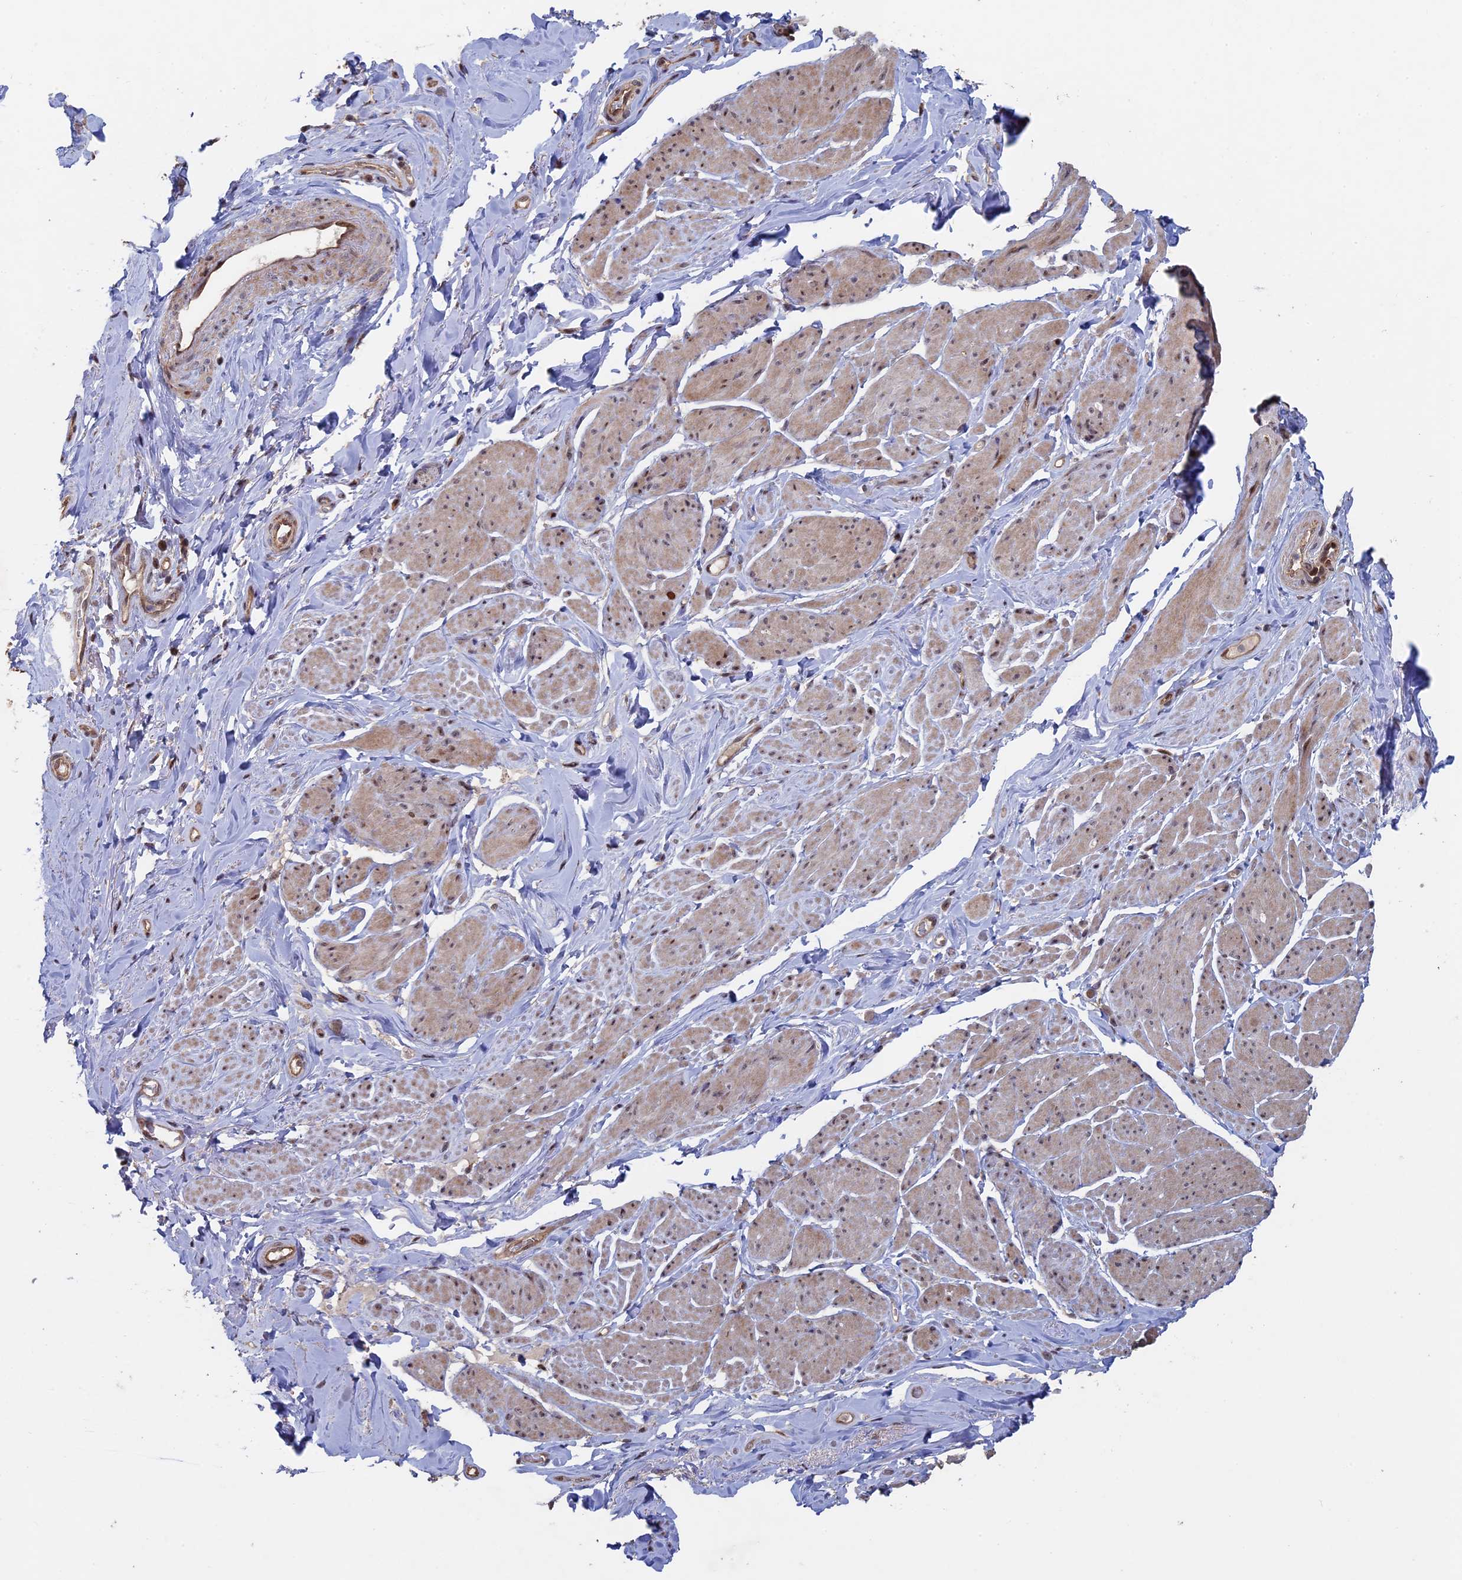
{"staining": {"intensity": "moderate", "quantity": "25%-75%", "location": "cytoplasmic/membranous,nuclear"}, "tissue": "smooth muscle", "cell_type": "Smooth muscle cells", "image_type": "normal", "snomed": [{"axis": "morphology", "description": "Normal tissue, NOS"}, {"axis": "topography", "description": "Smooth muscle"}, {"axis": "topography", "description": "Peripheral nerve tissue"}], "caption": "An immunohistochemistry (IHC) image of normal tissue is shown. Protein staining in brown labels moderate cytoplasmic/membranous,nuclear positivity in smooth muscle within smooth muscle cells.", "gene": "KIAA1328", "patient": {"sex": "male", "age": 69}}